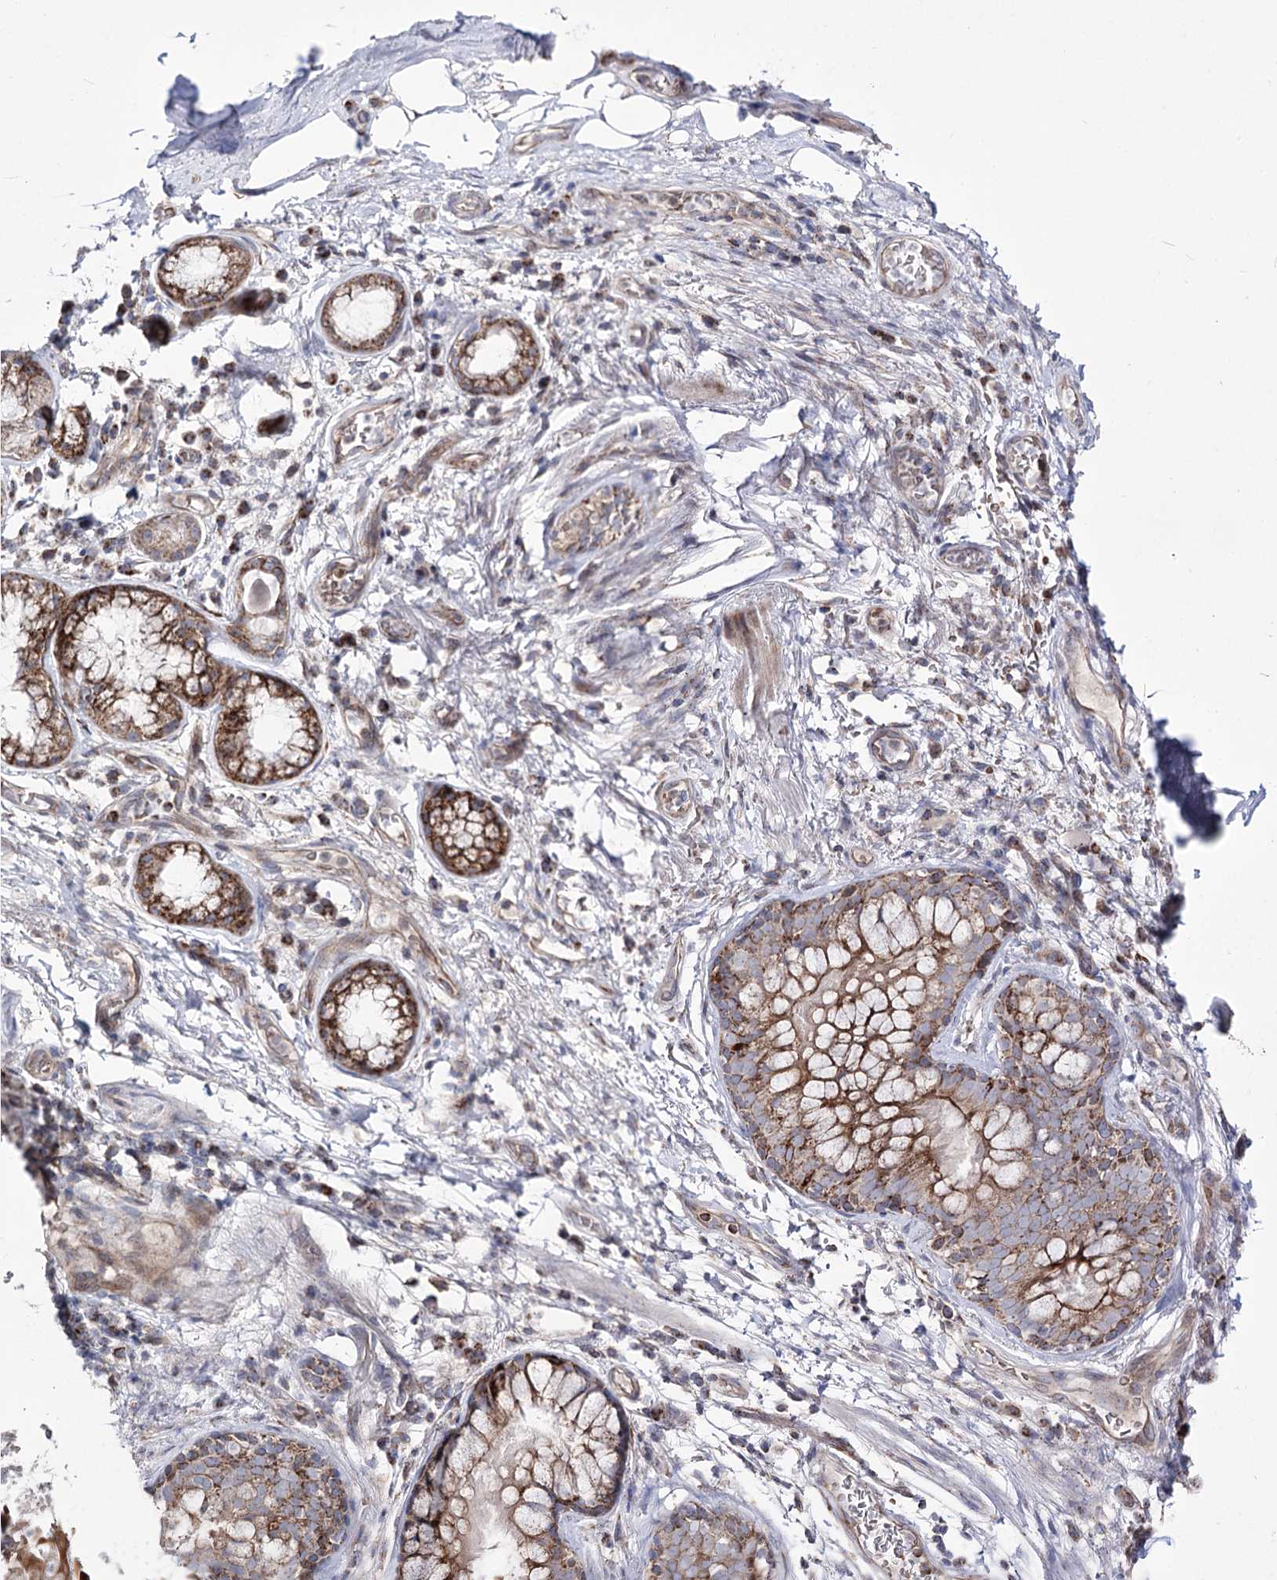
{"staining": {"intensity": "negative", "quantity": "none", "location": "none"}, "tissue": "adipose tissue", "cell_type": "Adipocytes", "image_type": "normal", "snomed": [{"axis": "morphology", "description": "Normal tissue, NOS"}, {"axis": "topography", "description": "Lymph node"}, {"axis": "topography", "description": "Cartilage tissue"}, {"axis": "topography", "description": "Bronchus"}], "caption": "An image of adipose tissue stained for a protein reveals no brown staining in adipocytes. The staining is performed using DAB (3,3'-diaminobenzidine) brown chromogen with nuclei counter-stained in using hematoxylin.", "gene": "OSBPL5", "patient": {"sex": "male", "age": 63}}